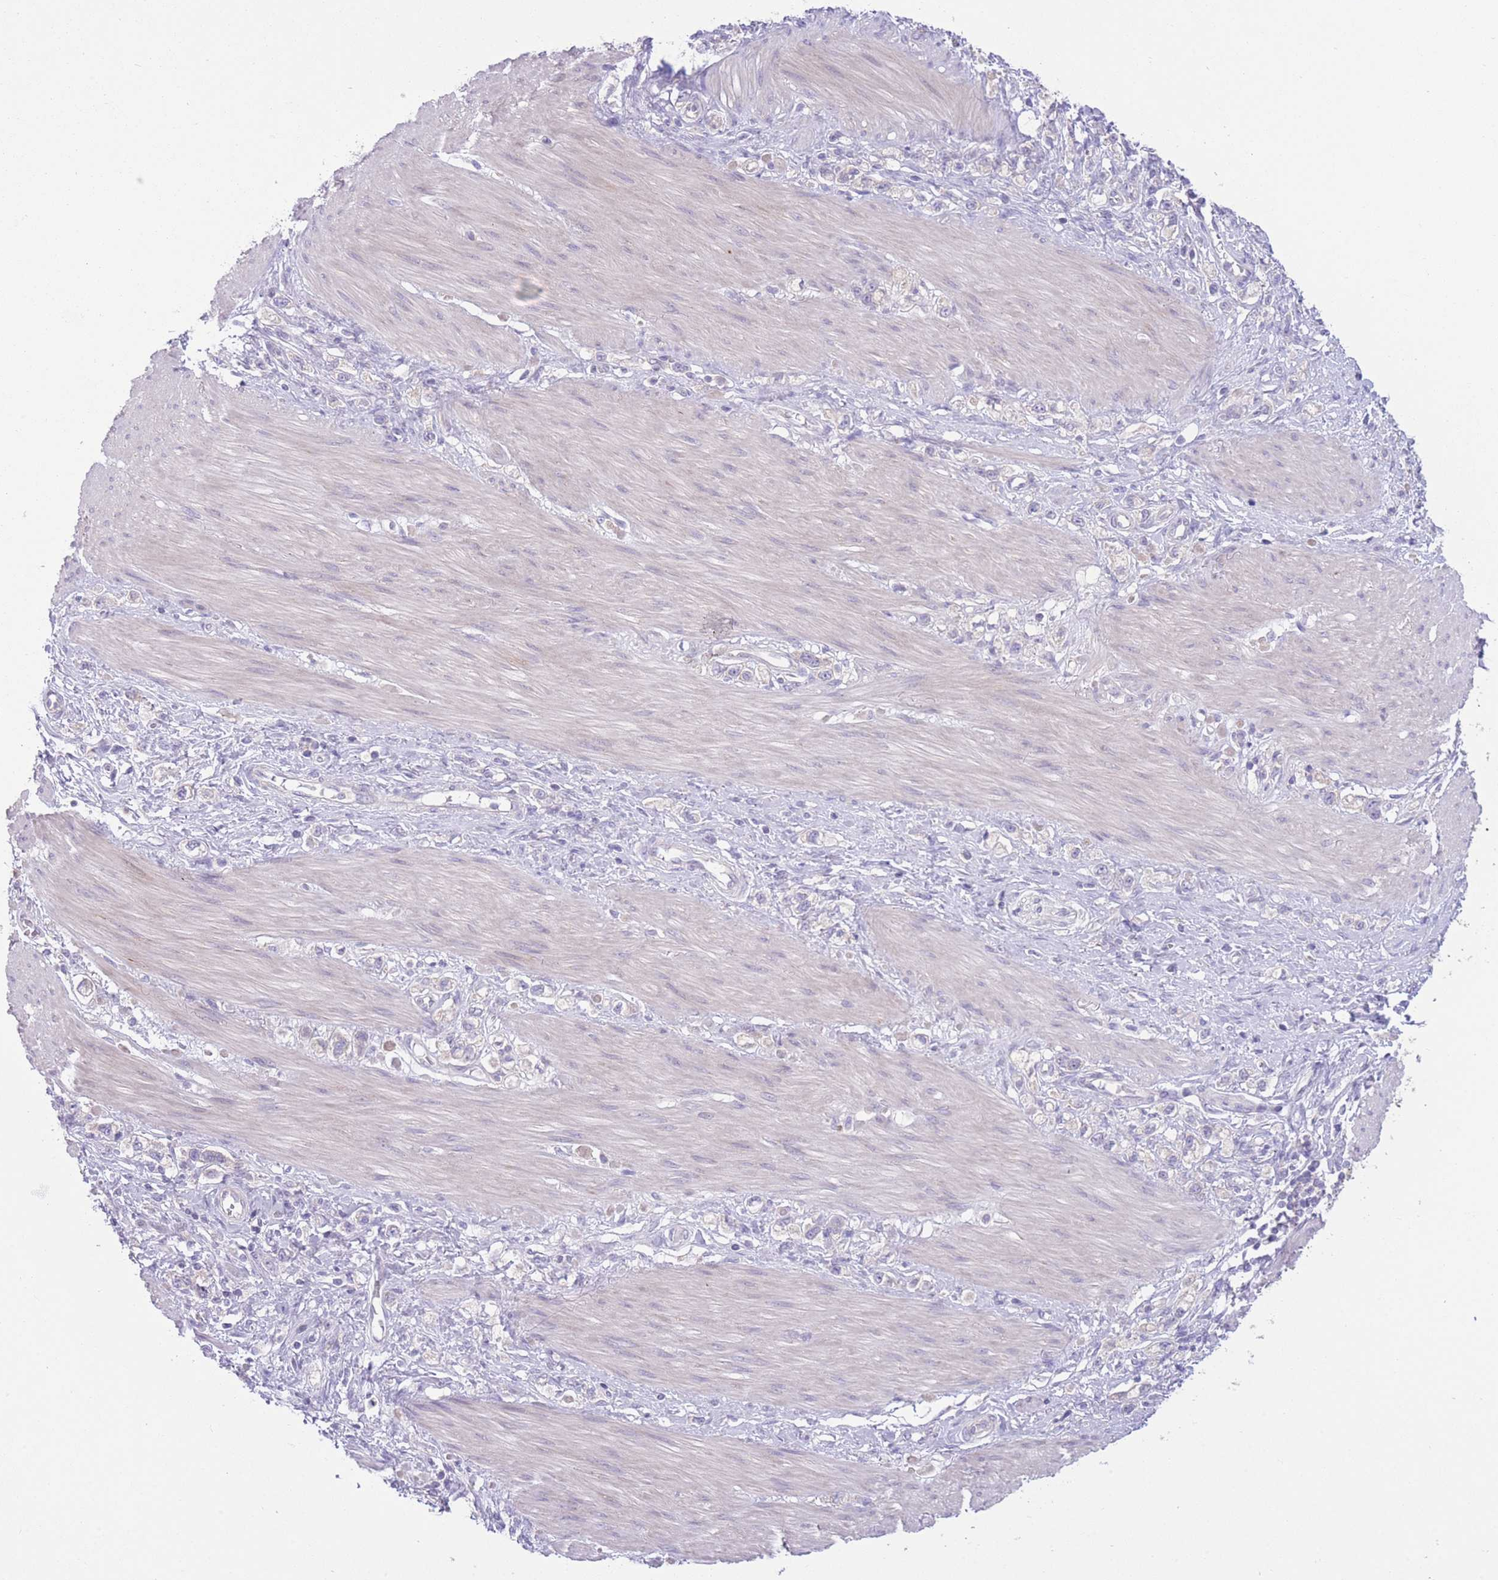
{"staining": {"intensity": "negative", "quantity": "none", "location": "none"}, "tissue": "stomach cancer", "cell_type": "Tumor cells", "image_type": "cancer", "snomed": [{"axis": "morphology", "description": "Adenocarcinoma, NOS"}, {"axis": "topography", "description": "Stomach"}], "caption": "This is an immunohistochemistry image of stomach cancer (adenocarcinoma). There is no positivity in tumor cells.", "gene": "CCT6B", "patient": {"sex": "female", "age": 65}}